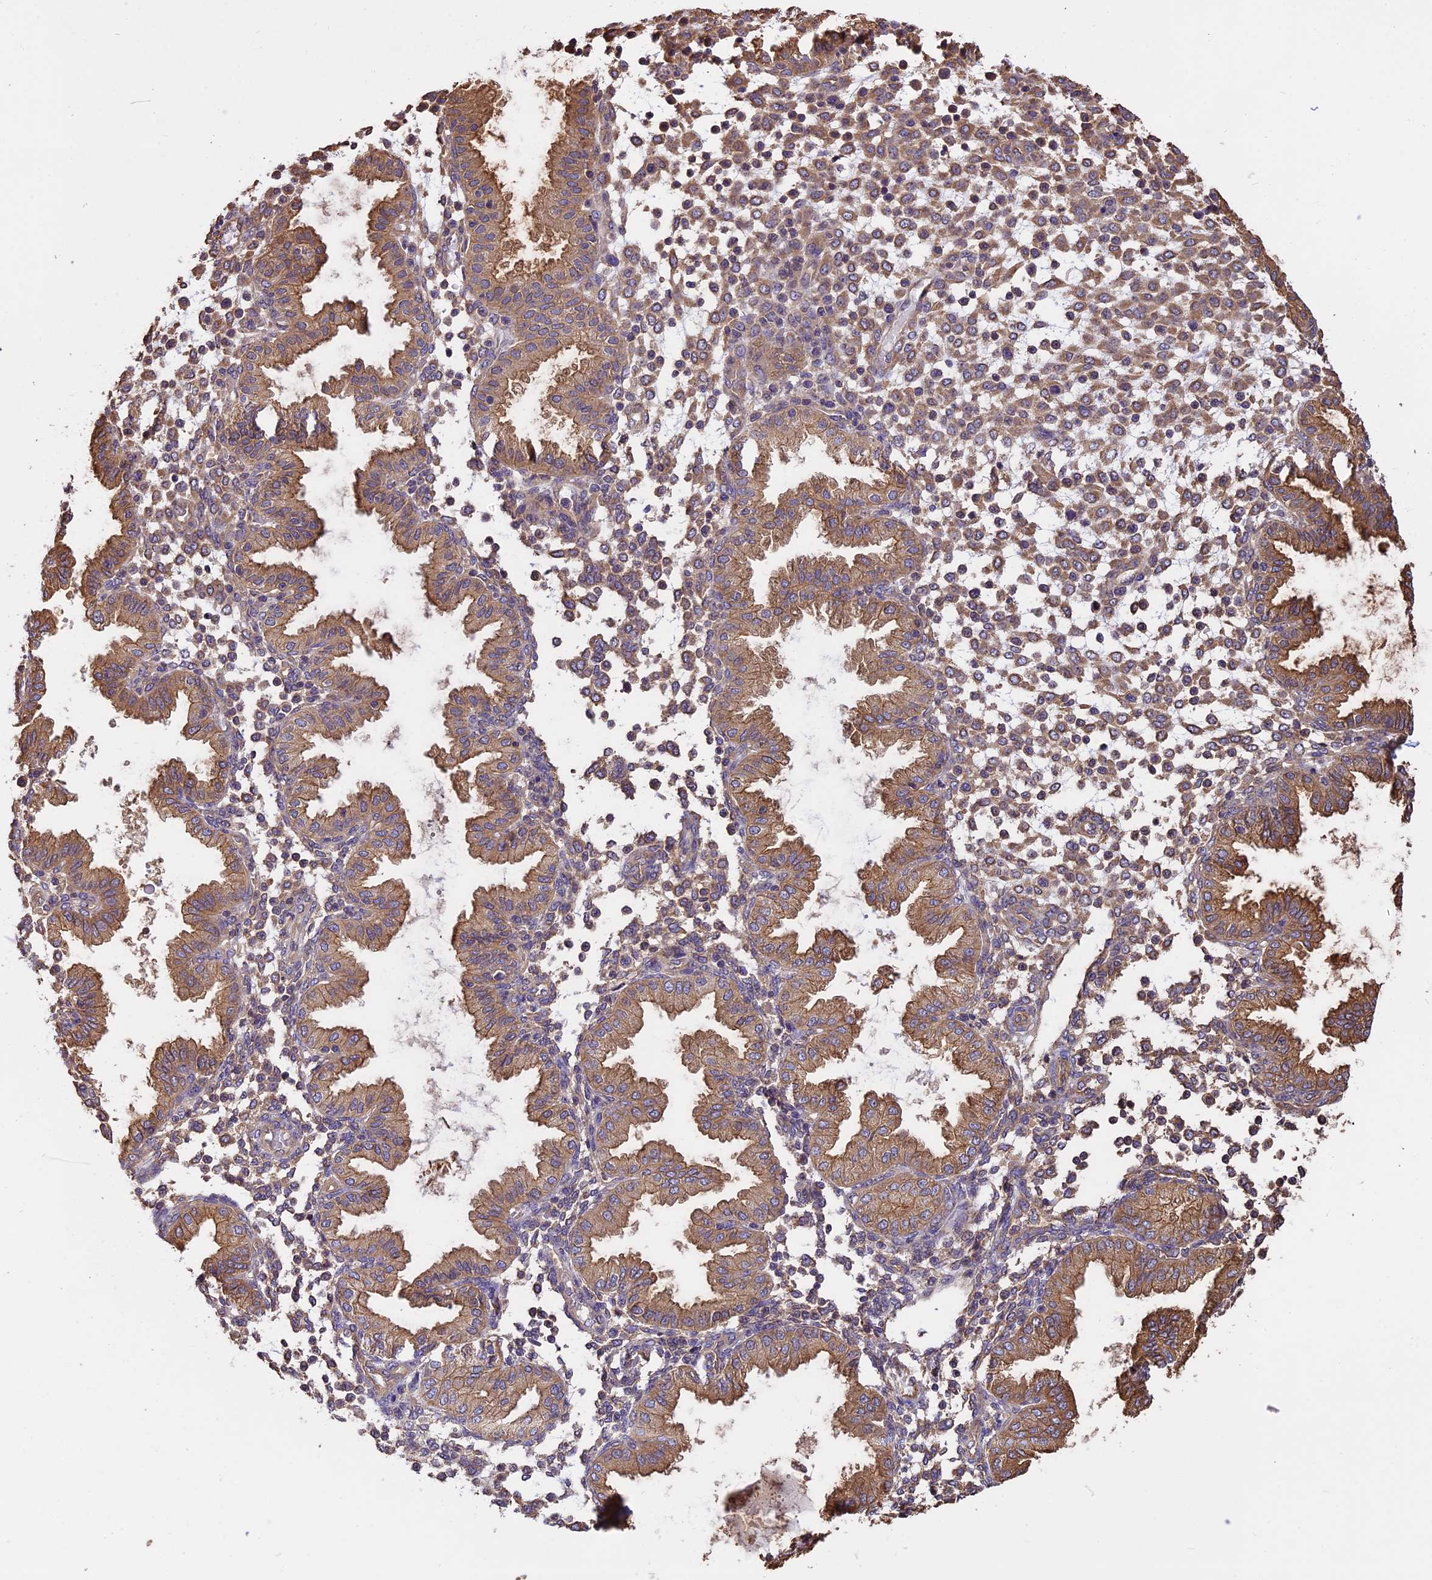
{"staining": {"intensity": "moderate", "quantity": ">75%", "location": "cytoplasmic/membranous"}, "tissue": "endometrium", "cell_type": "Cells in endometrial stroma", "image_type": "normal", "snomed": [{"axis": "morphology", "description": "Normal tissue, NOS"}, {"axis": "topography", "description": "Endometrium"}], "caption": "Moderate cytoplasmic/membranous staining is appreciated in about >75% of cells in endometrial stroma in unremarkable endometrium.", "gene": "CHMP2A", "patient": {"sex": "female", "age": 53}}